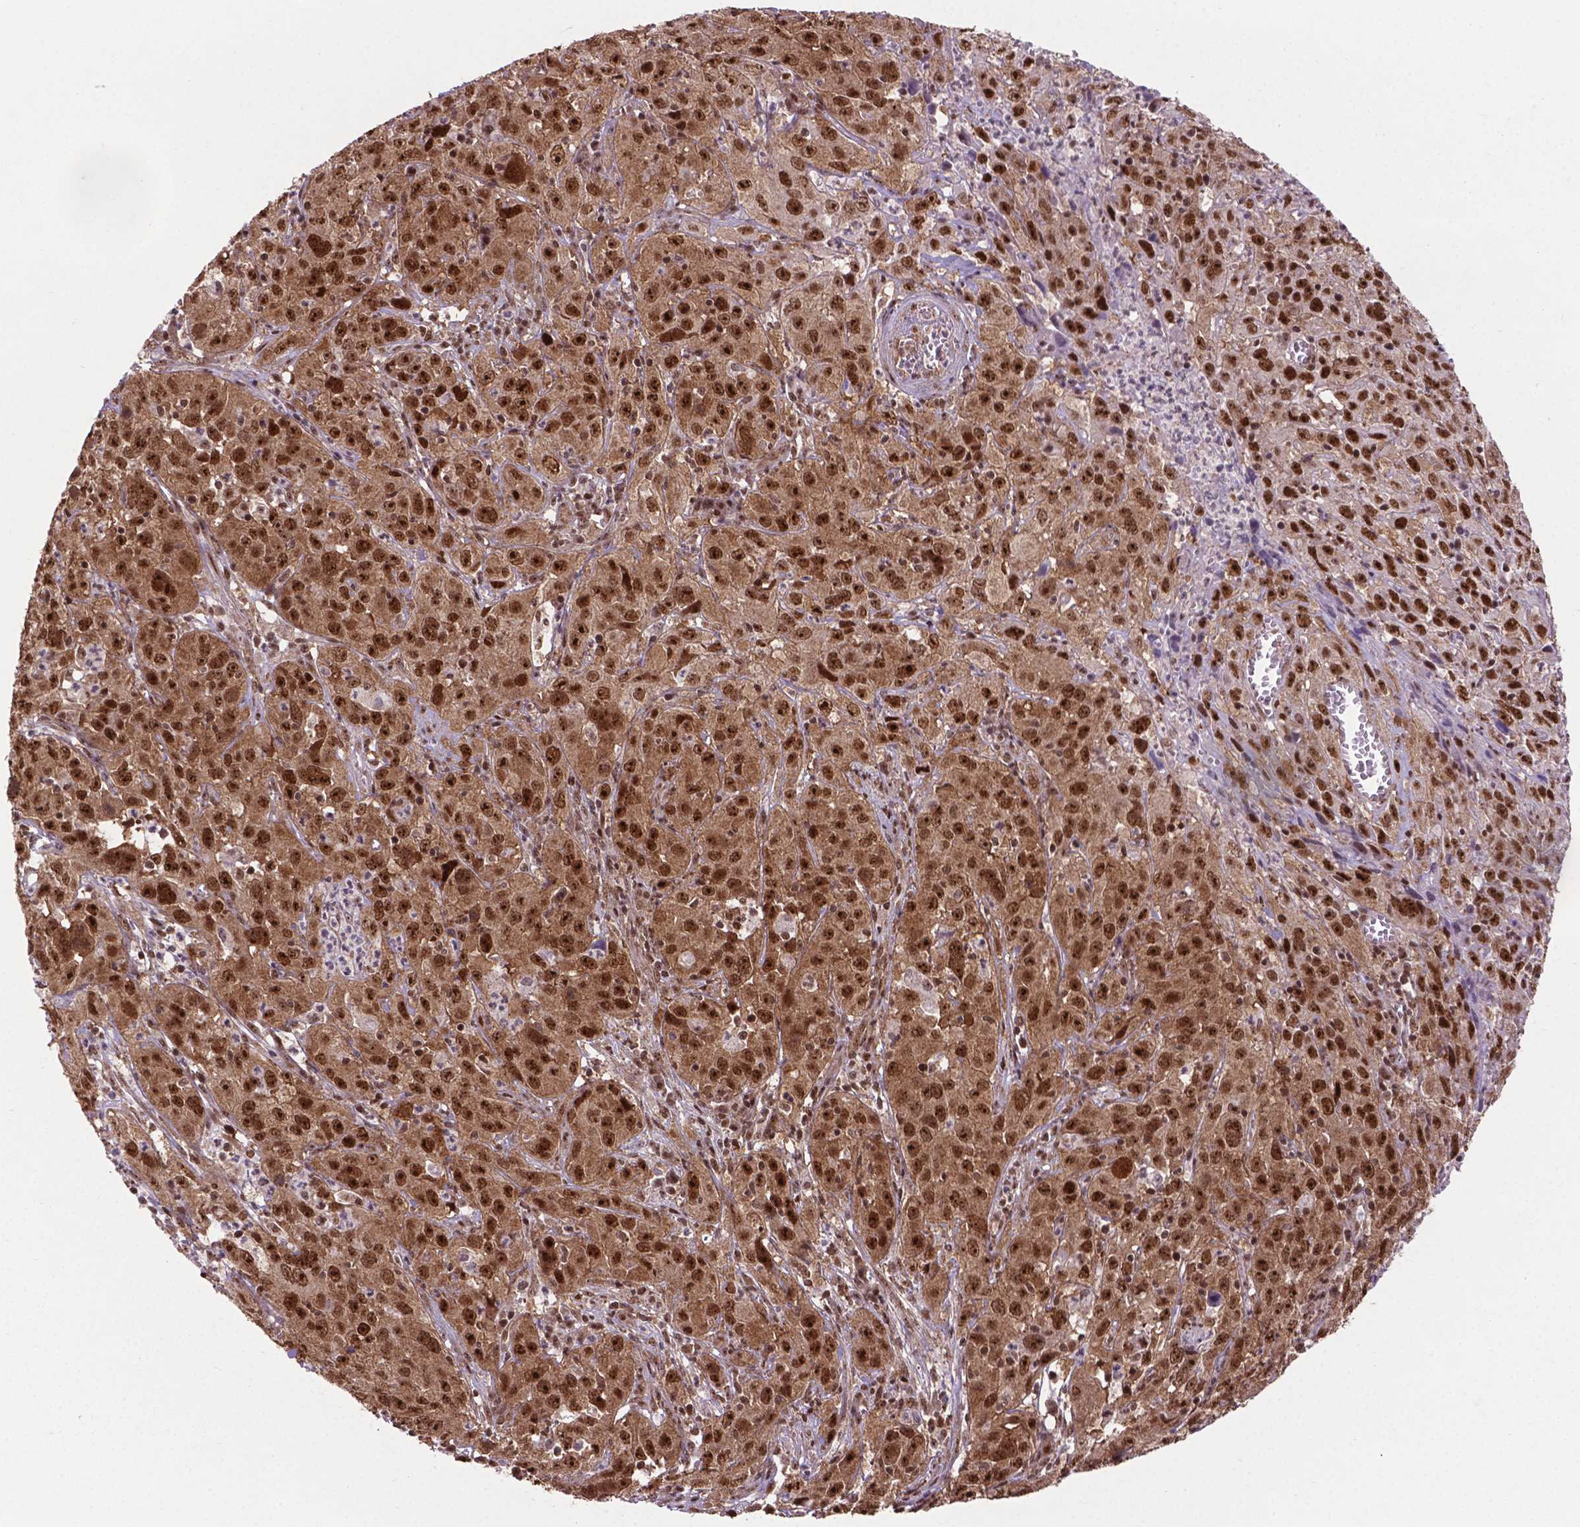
{"staining": {"intensity": "strong", "quantity": ">75%", "location": "cytoplasmic/membranous,nuclear"}, "tissue": "cervical cancer", "cell_type": "Tumor cells", "image_type": "cancer", "snomed": [{"axis": "morphology", "description": "Squamous cell carcinoma, NOS"}, {"axis": "topography", "description": "Cervix"}], "caption": "Cervical cancer (squamous cell carcinoma) was stained to show a protein in brown. There is high levels of strong cytoplasmic/membranous and nuclear staining in approximately >75% of tumor cells.", "gene": "CSNK2A1", "patient": {"sex": "female", "age": 32}}